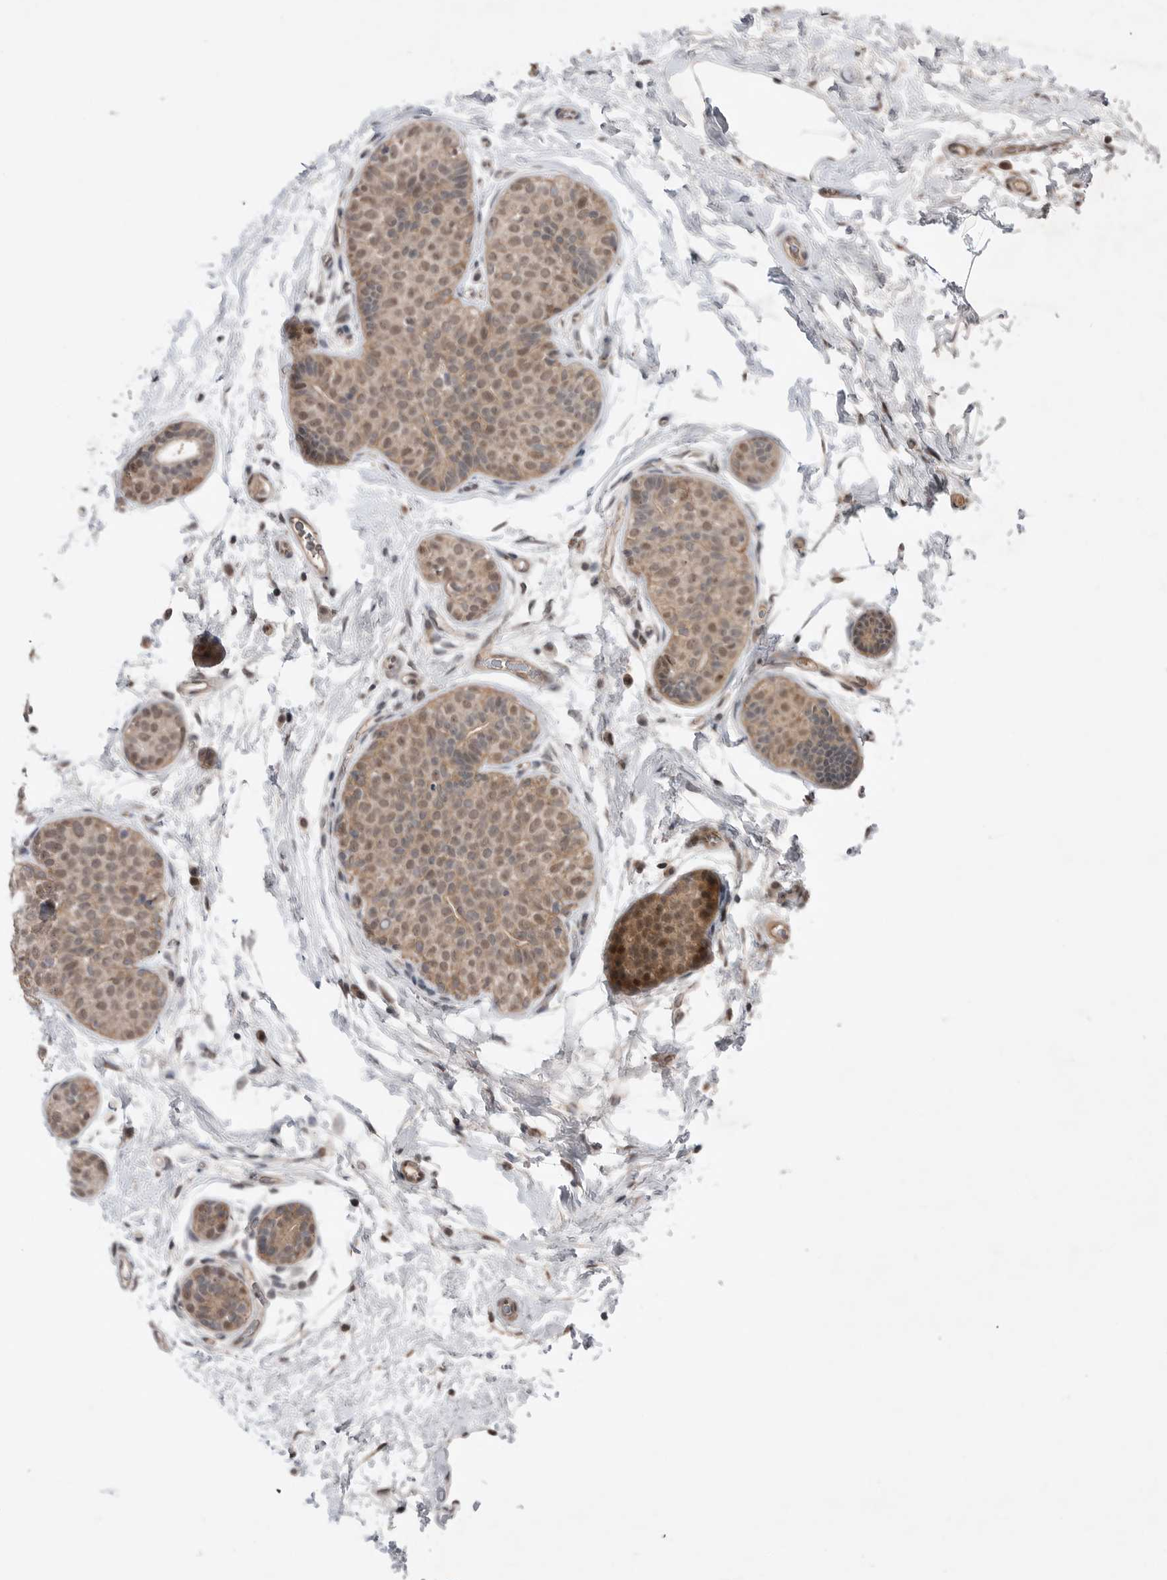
{"staining": {"intensity": "moderate", "quantity": ">75%", "location": "cytoplasmic/membranous,nuclear"}, "tissue": "breast cancer", "cell_type": "Tumor cells", "image_type": "cancer", "snomed": [{"axis": "morphology", "description": "Lobular carcinoma, in situ"}, {"axis": "morphology", "description": "Lobular carcinoma"}, {"axis": "topography", "description": "Breast"}], "caption": "This image demonstrates IHC staining of breast lobular carcinoma, with medium moderate cytoplasmic/membranous and nuclear positivity in approximately >75% of tumor cells.", "gene": "NTAQ1", "patient": {"sex": "female", "age": 41}}